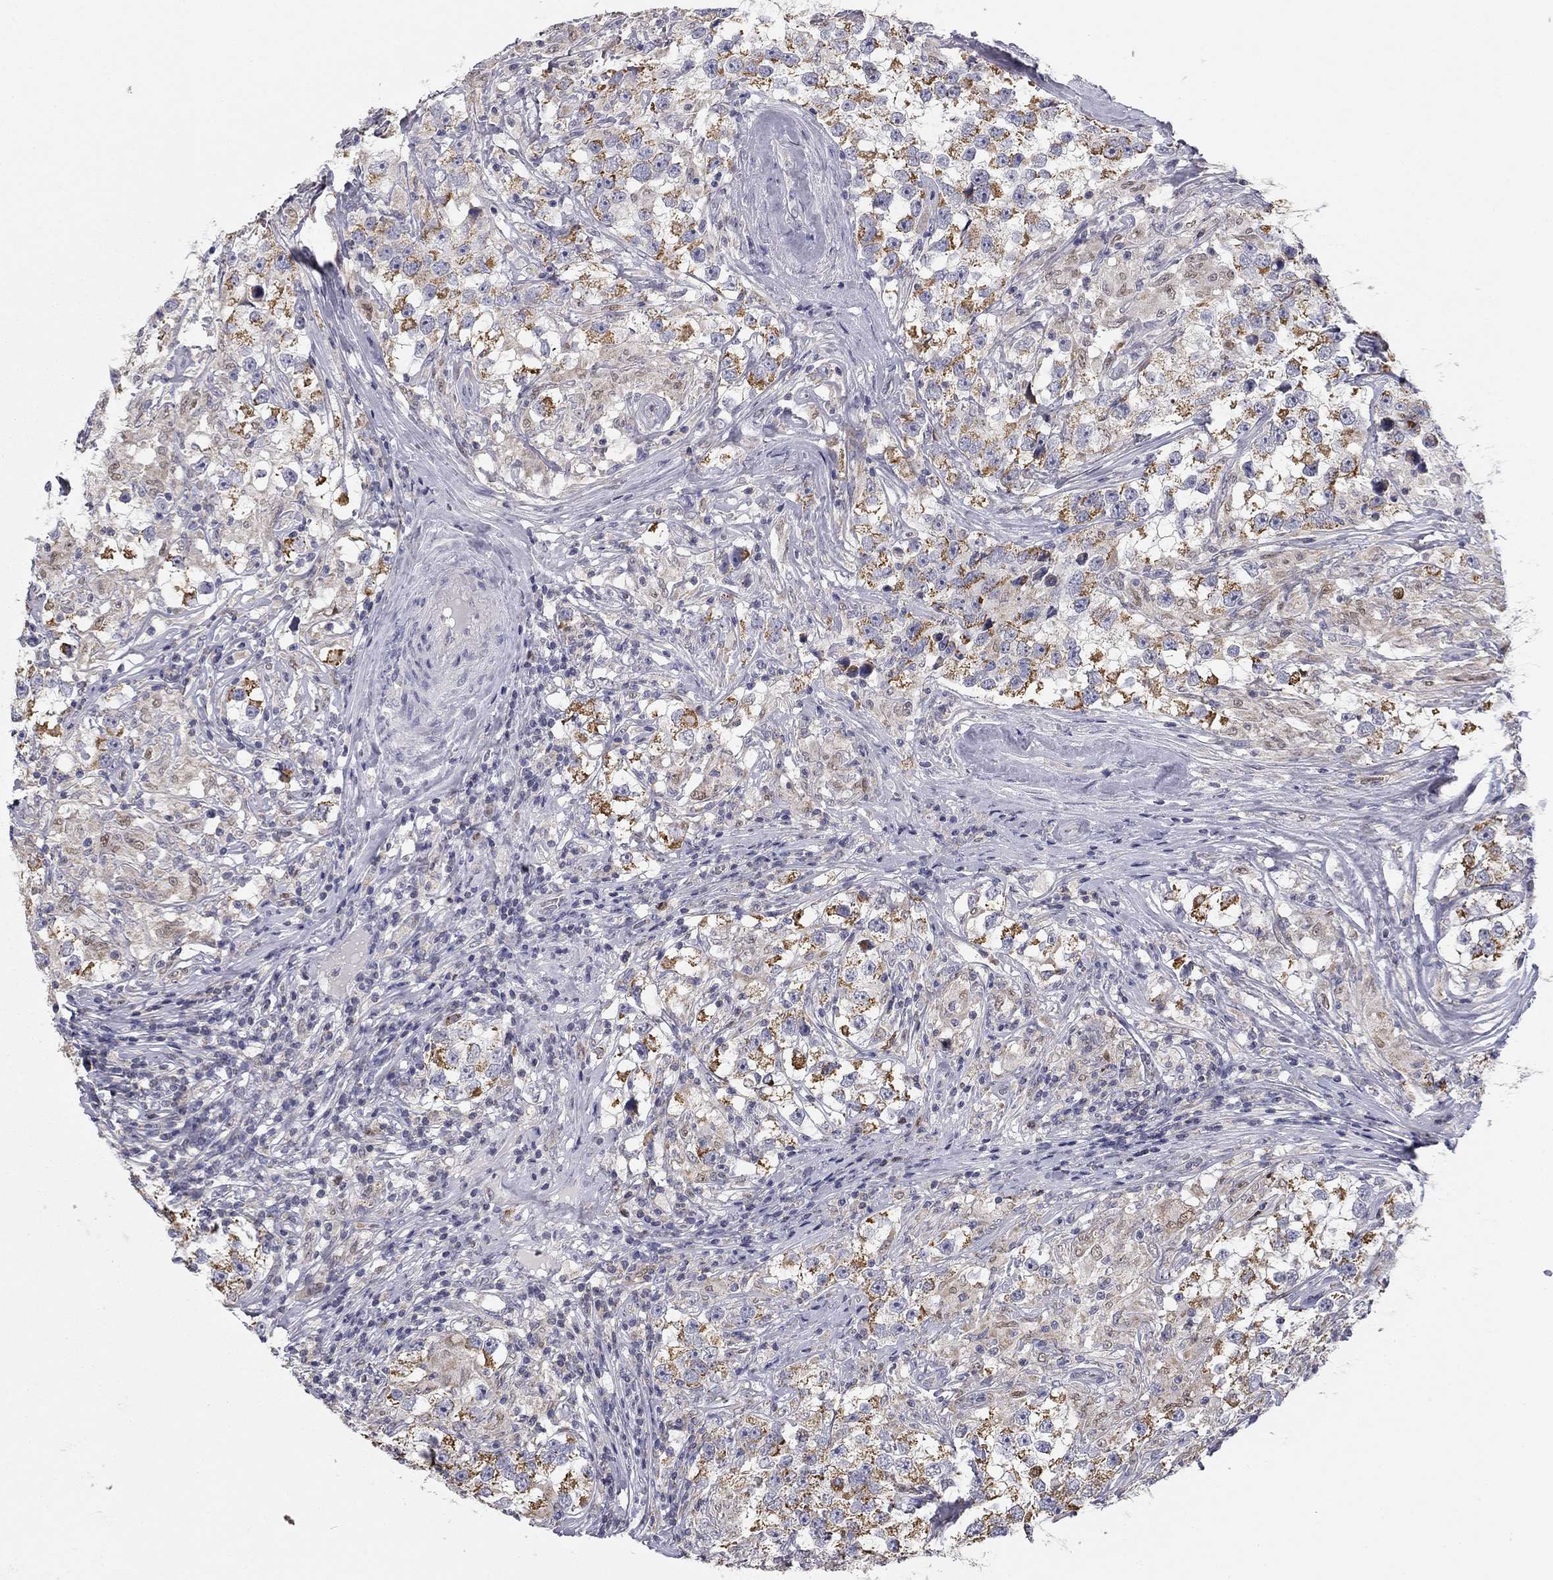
{"staining": {"intensity": "moderate", "quantity": "<25%", "location": "cytoplasmic/membranous"}, "tissue": "testis cancer", "cell_type": "Tumor cells", "image_type": "cancer", "snomed": [{"axis": "morphology", "description": "Seminoma, NOS"}, {"axis": "topography", "description": "Testis"}], "caption": "Tumor cells exhibit moderate cytoplasmic/membranous positivity in about <25% of cells in testis cancer (seminoma).", "gene": "SLC2A9", "patient": {"sex": "male", "age": 46}}